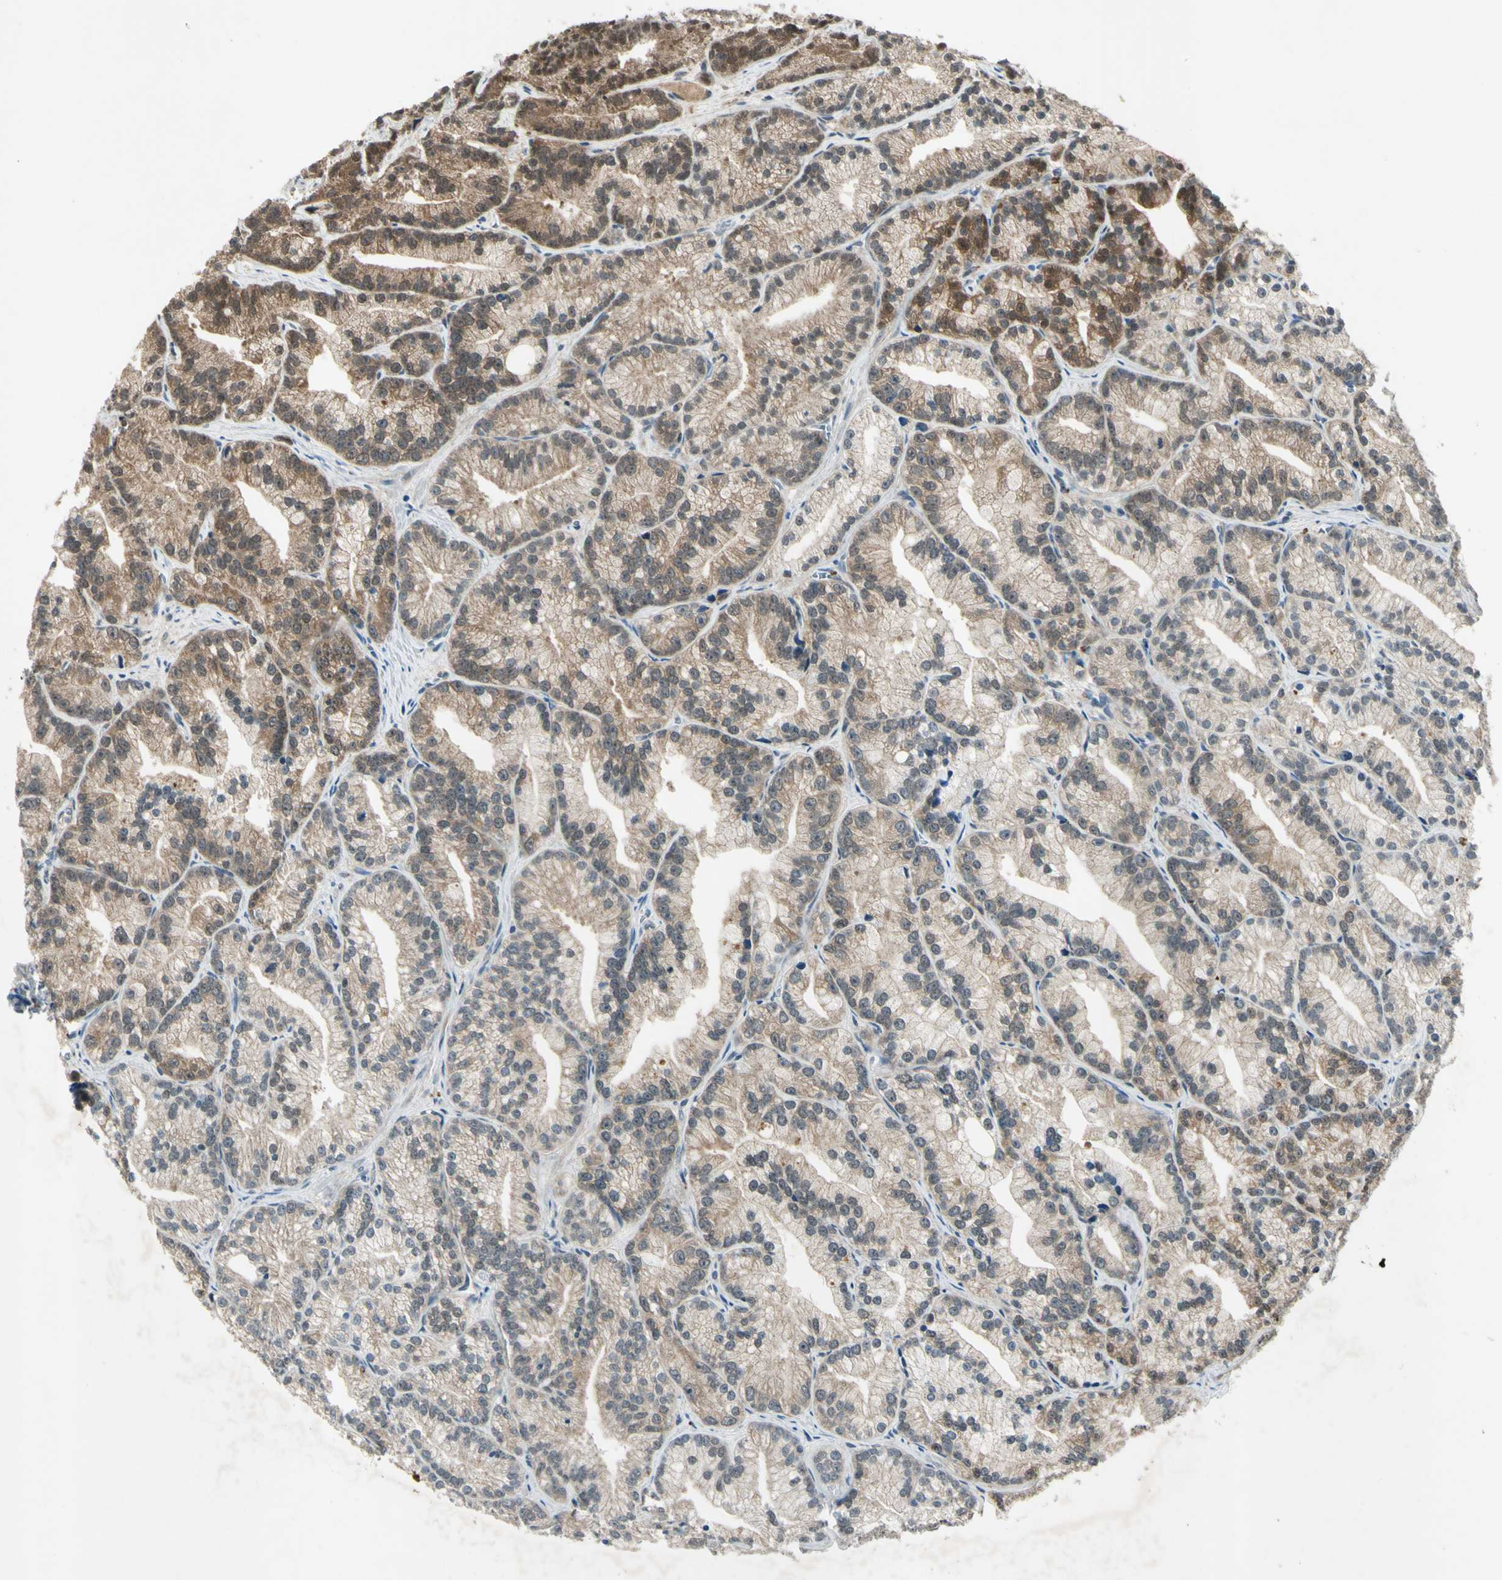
{"staining": {"intensity": "moderate", "quantity": "25%-75%", "location": "cytoplasmic/membranous"}, "tissue": "prostate cancer", "cell_type": "Tumor cells", "image_type": "cancer", "snomed": [{"axis": "morphology", "description": "Adenocarcinoma, Low grade"}, {"axis": "topography", "description": "Prostate"}], "caption": "Immunohistochemistry micrograph of neoplastic tissue: human prostate cancer stained using IHC demonstrates medium levels of moderate protein expression localized specifically in the cytoplasmic/membranous of tumor cells, appearing as a cytoplasmic/membranous brown color.", "gene": "PSMD5", "patient": {"sex": "male", "age": 89}}